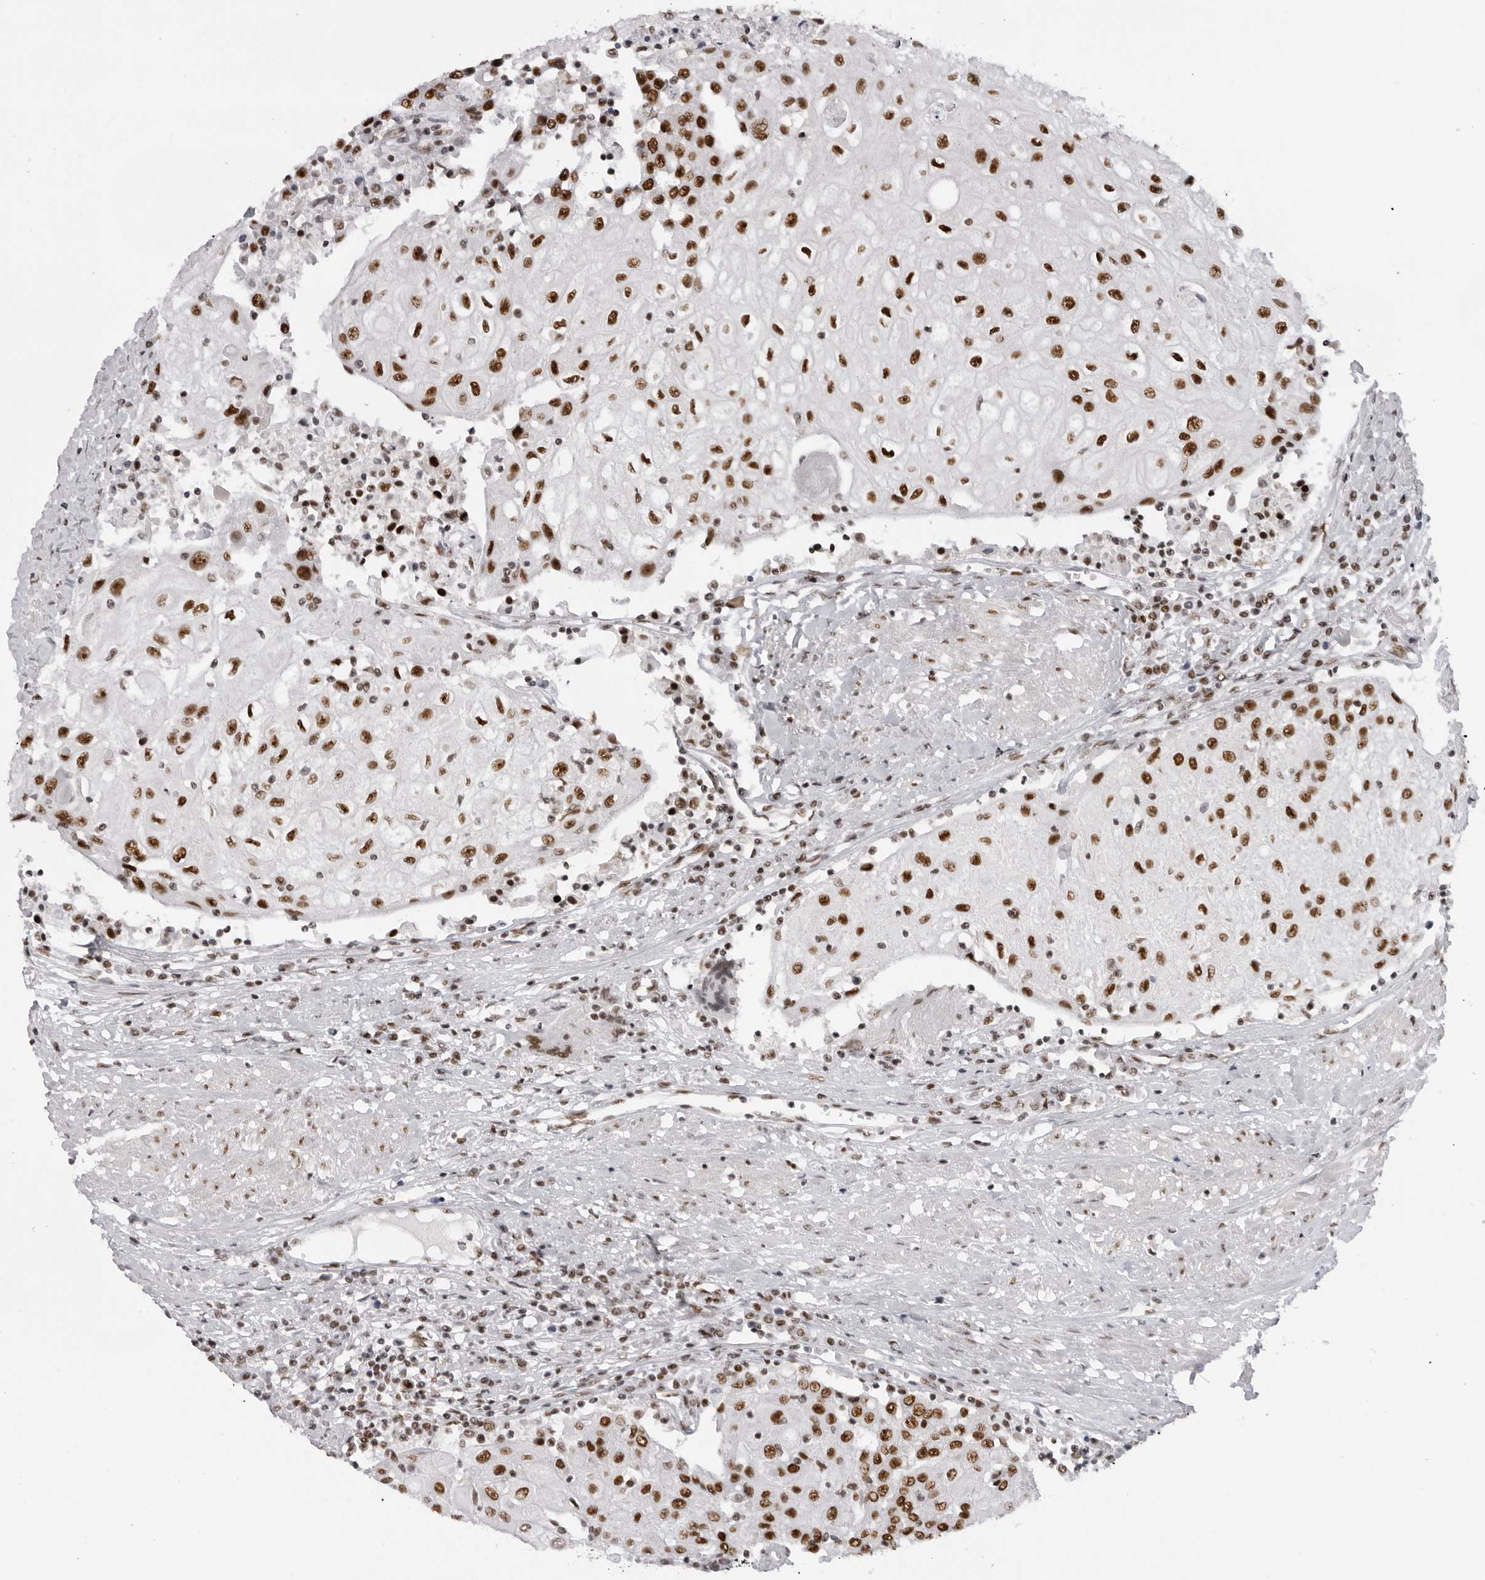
{"staining": {"intensity": "strong", "quantity": ">75%", "location": "nuclear"}, "tissue": "urothelial cancer", "cell_type": "Tumor cells", "image_type": "cancer", "snomed": [{"axis": "morphology", "description": "Urothelial carcinoma, High grade"}, {"axis": "topography", "description": "Urinary bladder"}], "caption": "High-magnification brightfield microscopy of urothelial cancer stained with DAB (3,3'-diaminobenzidine) (brown) and counterstained with hematoxylin (blue). tumor cells exhibit strong nuclear staining is seen in about>75% of cells.", "gene": "DHX9", "patient": {"sex": "female", "age": 85}}